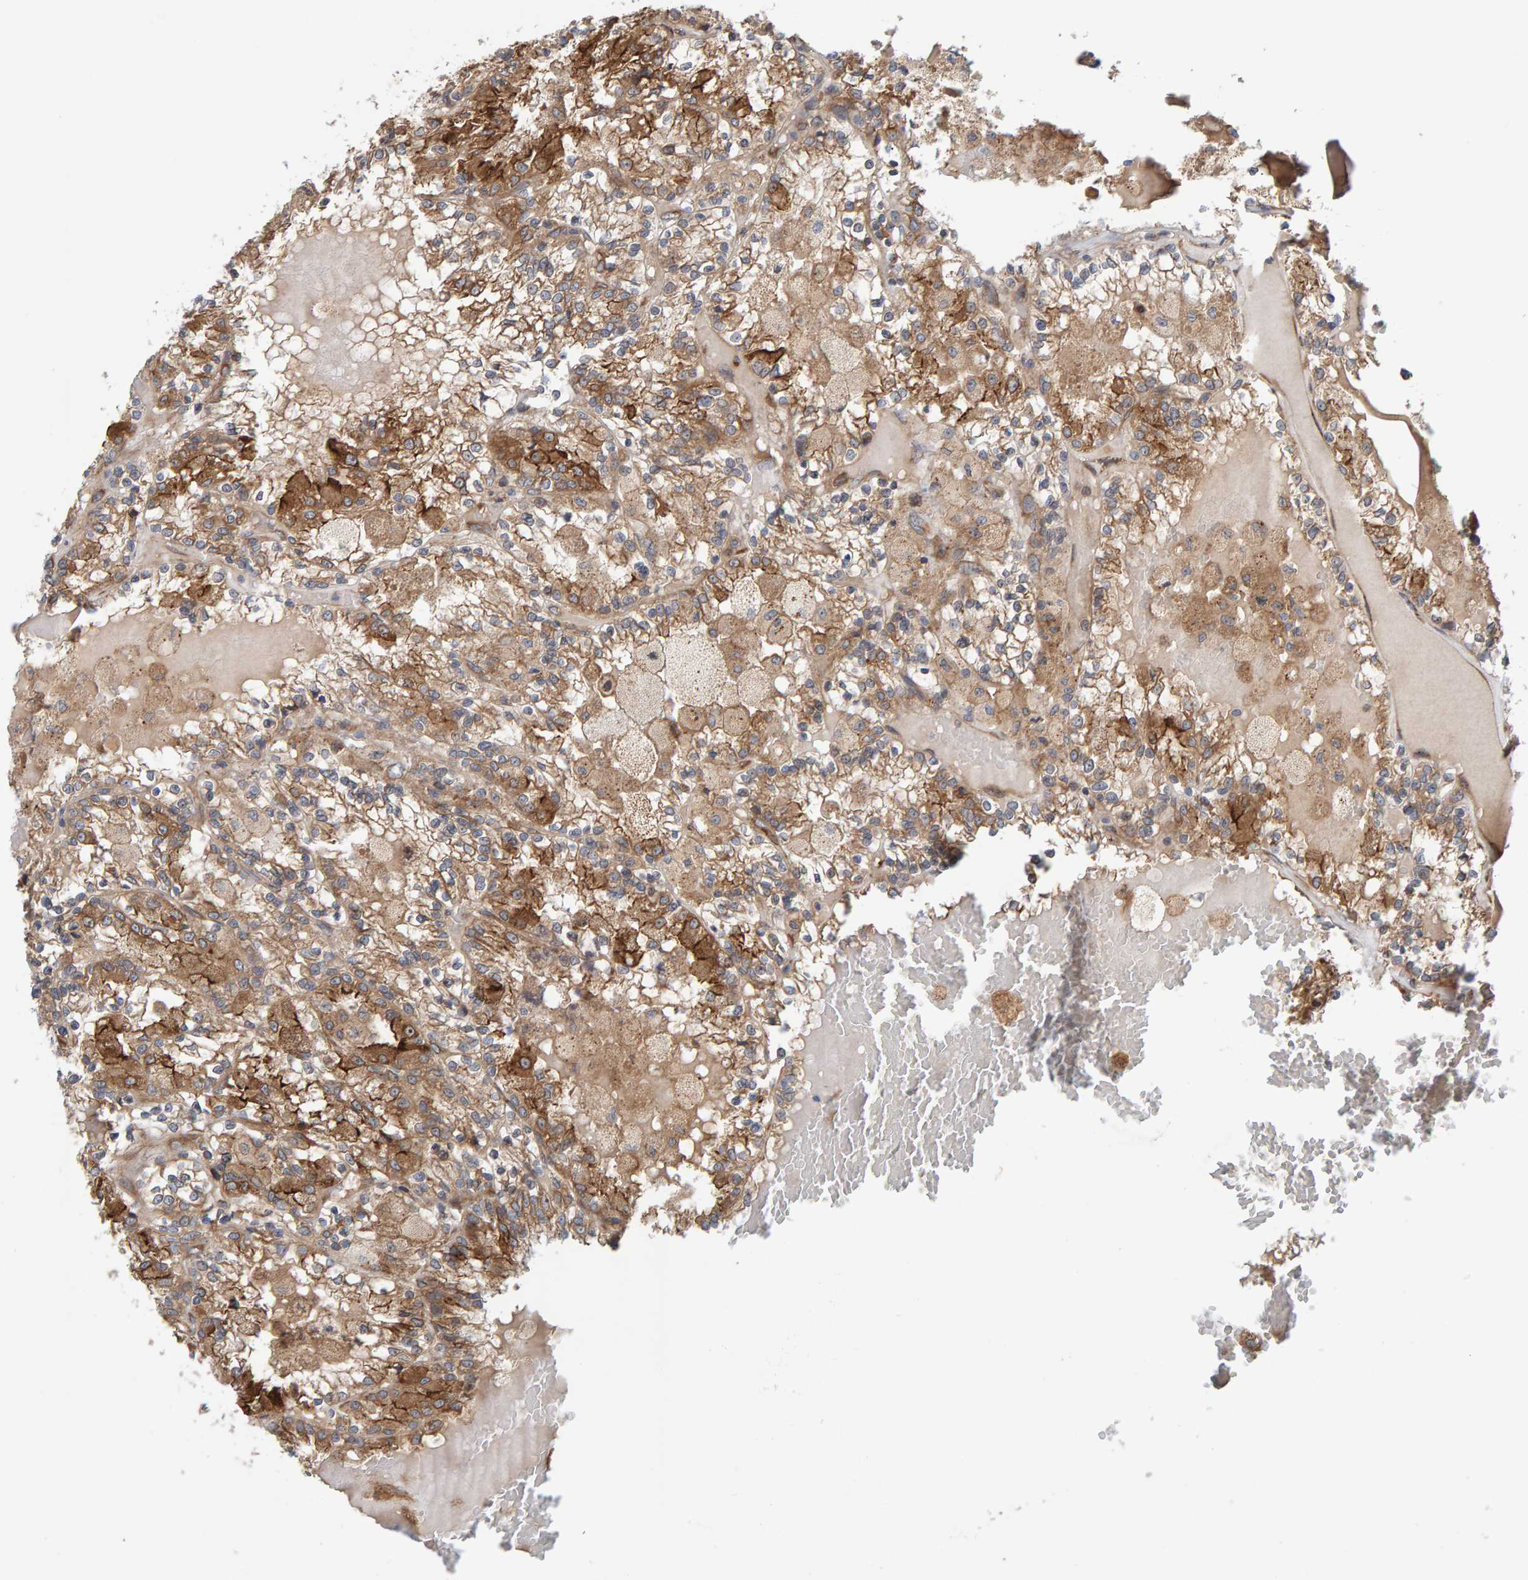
{"staining": {"intensity": "moderate", "quantity": ">75%", "location": "cytoplasmic/membranous"}, "tissue": "renal cancer", "cell_type": "Tumor cells", "image_type": "cancer", "snomed": [{"axis": "morphology", "description": "Adenocarcinoma, NOS"}, {"axis": "topography", "description": "Kidney"}], "caption": "This micrograph exhibits immunohistochemistry (IHC) staining of human renal cancer, with medium moderate cytoplasmic/membranous staining in about >75% of tumor cells.", "gene": "BAIAP2", "patient": {"sex": "female", "age": 56}}